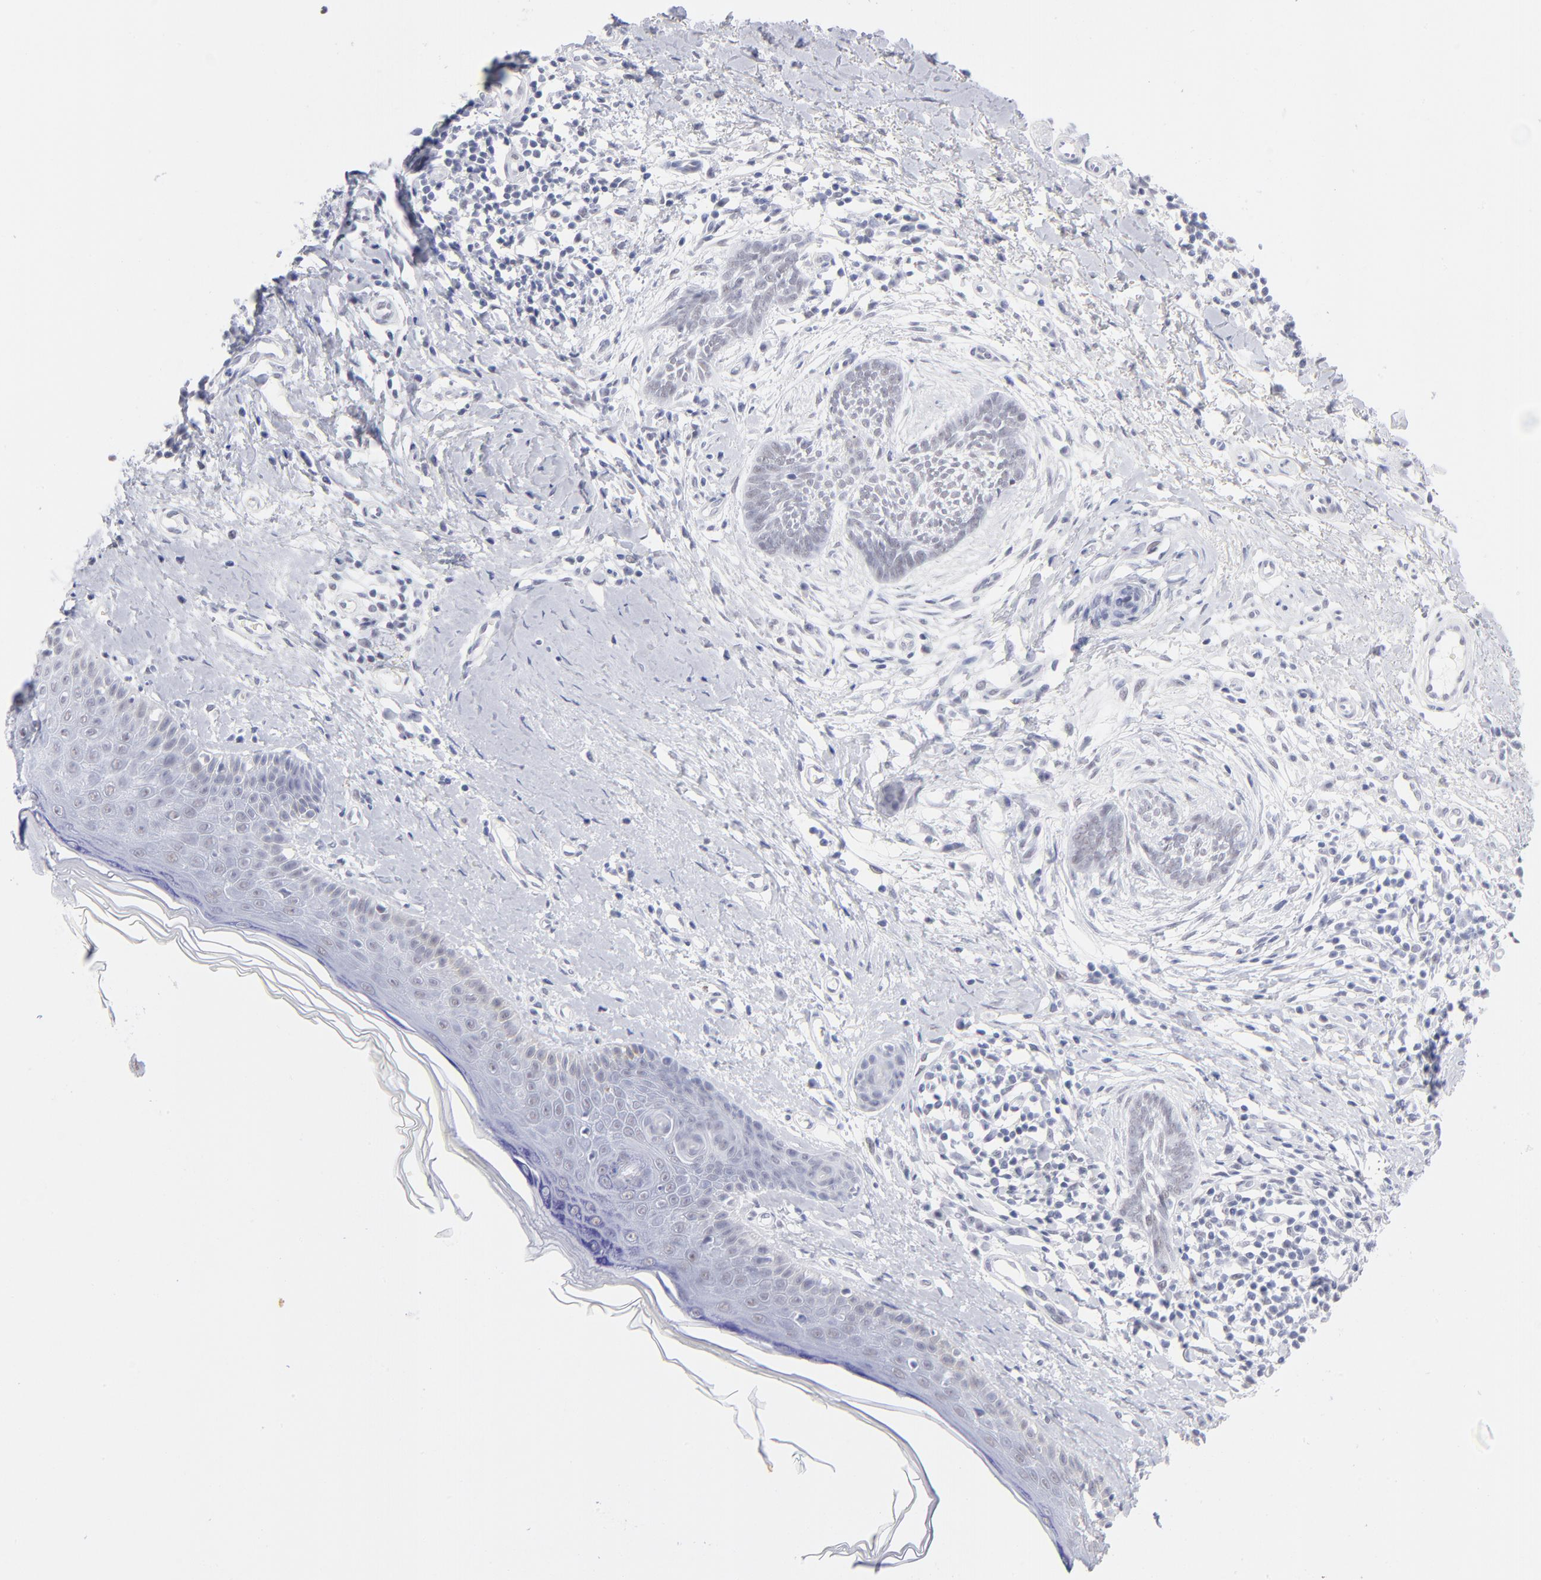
{"staining": {"intensity": "weak", "quantity": "<25%", "location": "nuclear"}, "tissue": "skin cancer", "cell_type": "Tumor cells", "image_type": "cancer", "snomed": [{"axis": "morphology", "description": "Normal tissue, NOS"}, {"axis": "morphology", "description": "Basal cell carcinoma"}, {"axis": "topography", "description": "Skin"}], "caption": "Skin basal cell carcinoma stained for a protein using immunohistochemistry demonstrates no expression tumor cells.", "gene": "SNRPB", "patient": {"sex": "male", "age": 71}}